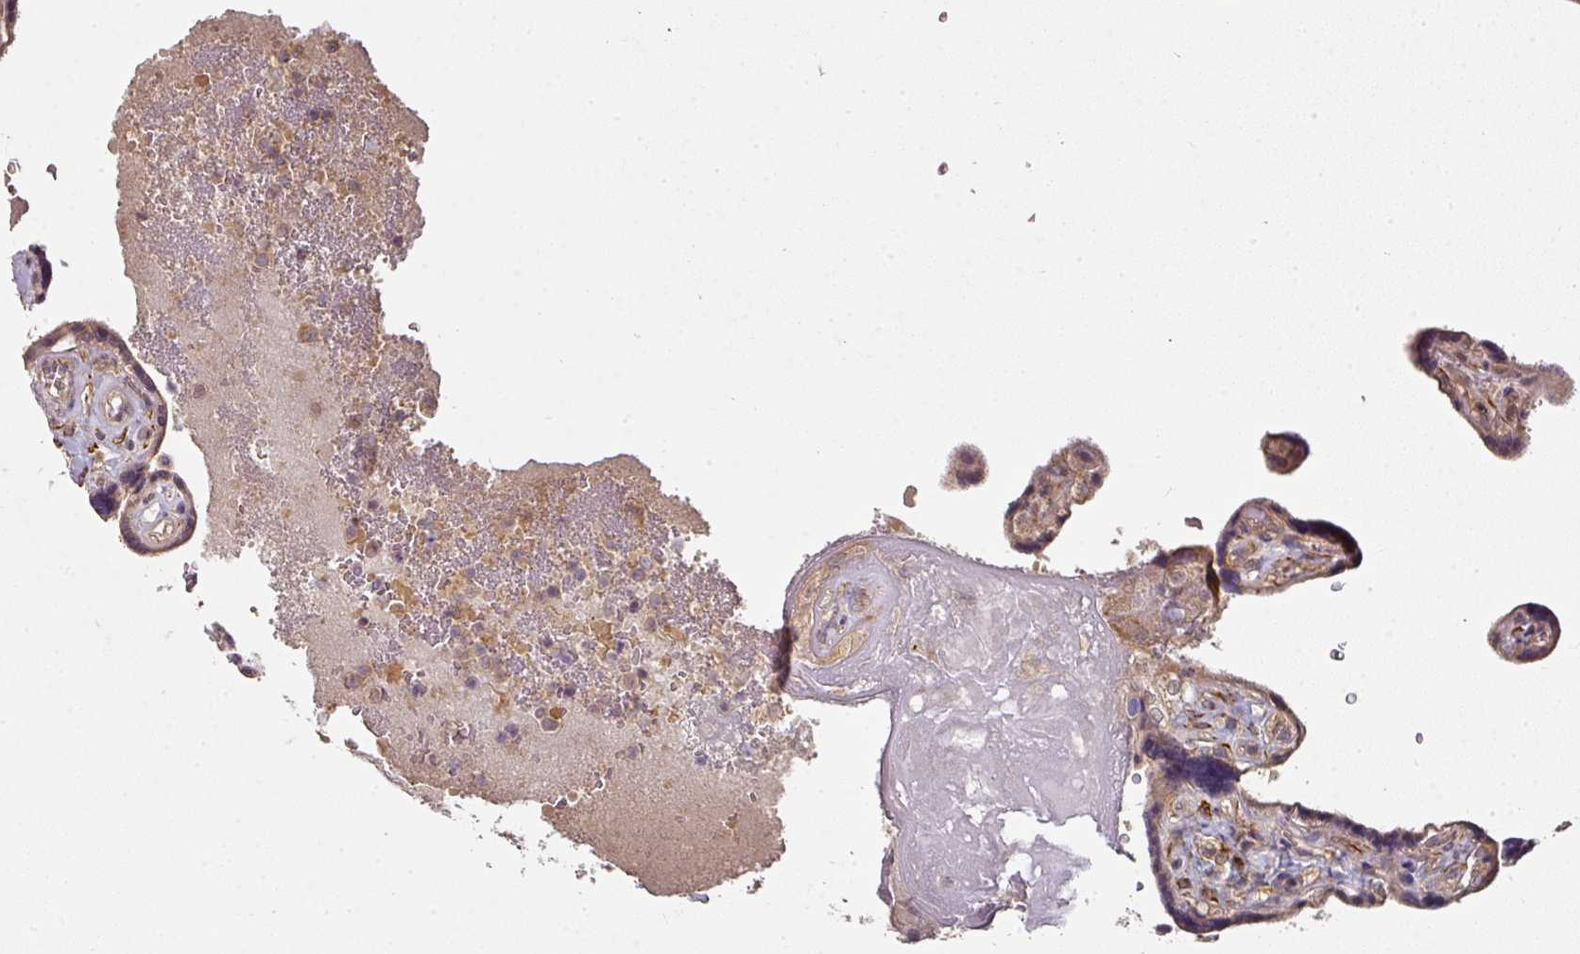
{"staining": {"intensity": "moderate", "quantity": ">75%", "location": "cytoplasmic/membranous"}, "tissue": "placenta", "cell_type": "Decidual cells", "image_type": "normal", "snomed": [{"axis": "morphology", "description": "Normal tissue, NOS"}, {"axis": "topography", "description": "Placenta"}], "caption": "A brown stain highlights moderate cytoplasmic/membranous staining of a protein in decidual cells of unremarkable human placenta. (DAB (3,3'-diaminobenzidine) IHC, brown staining for protein, blue staining for nuclei).", "gene": "MAP2K2", "patient": {"sex": "female", "age": 32}}